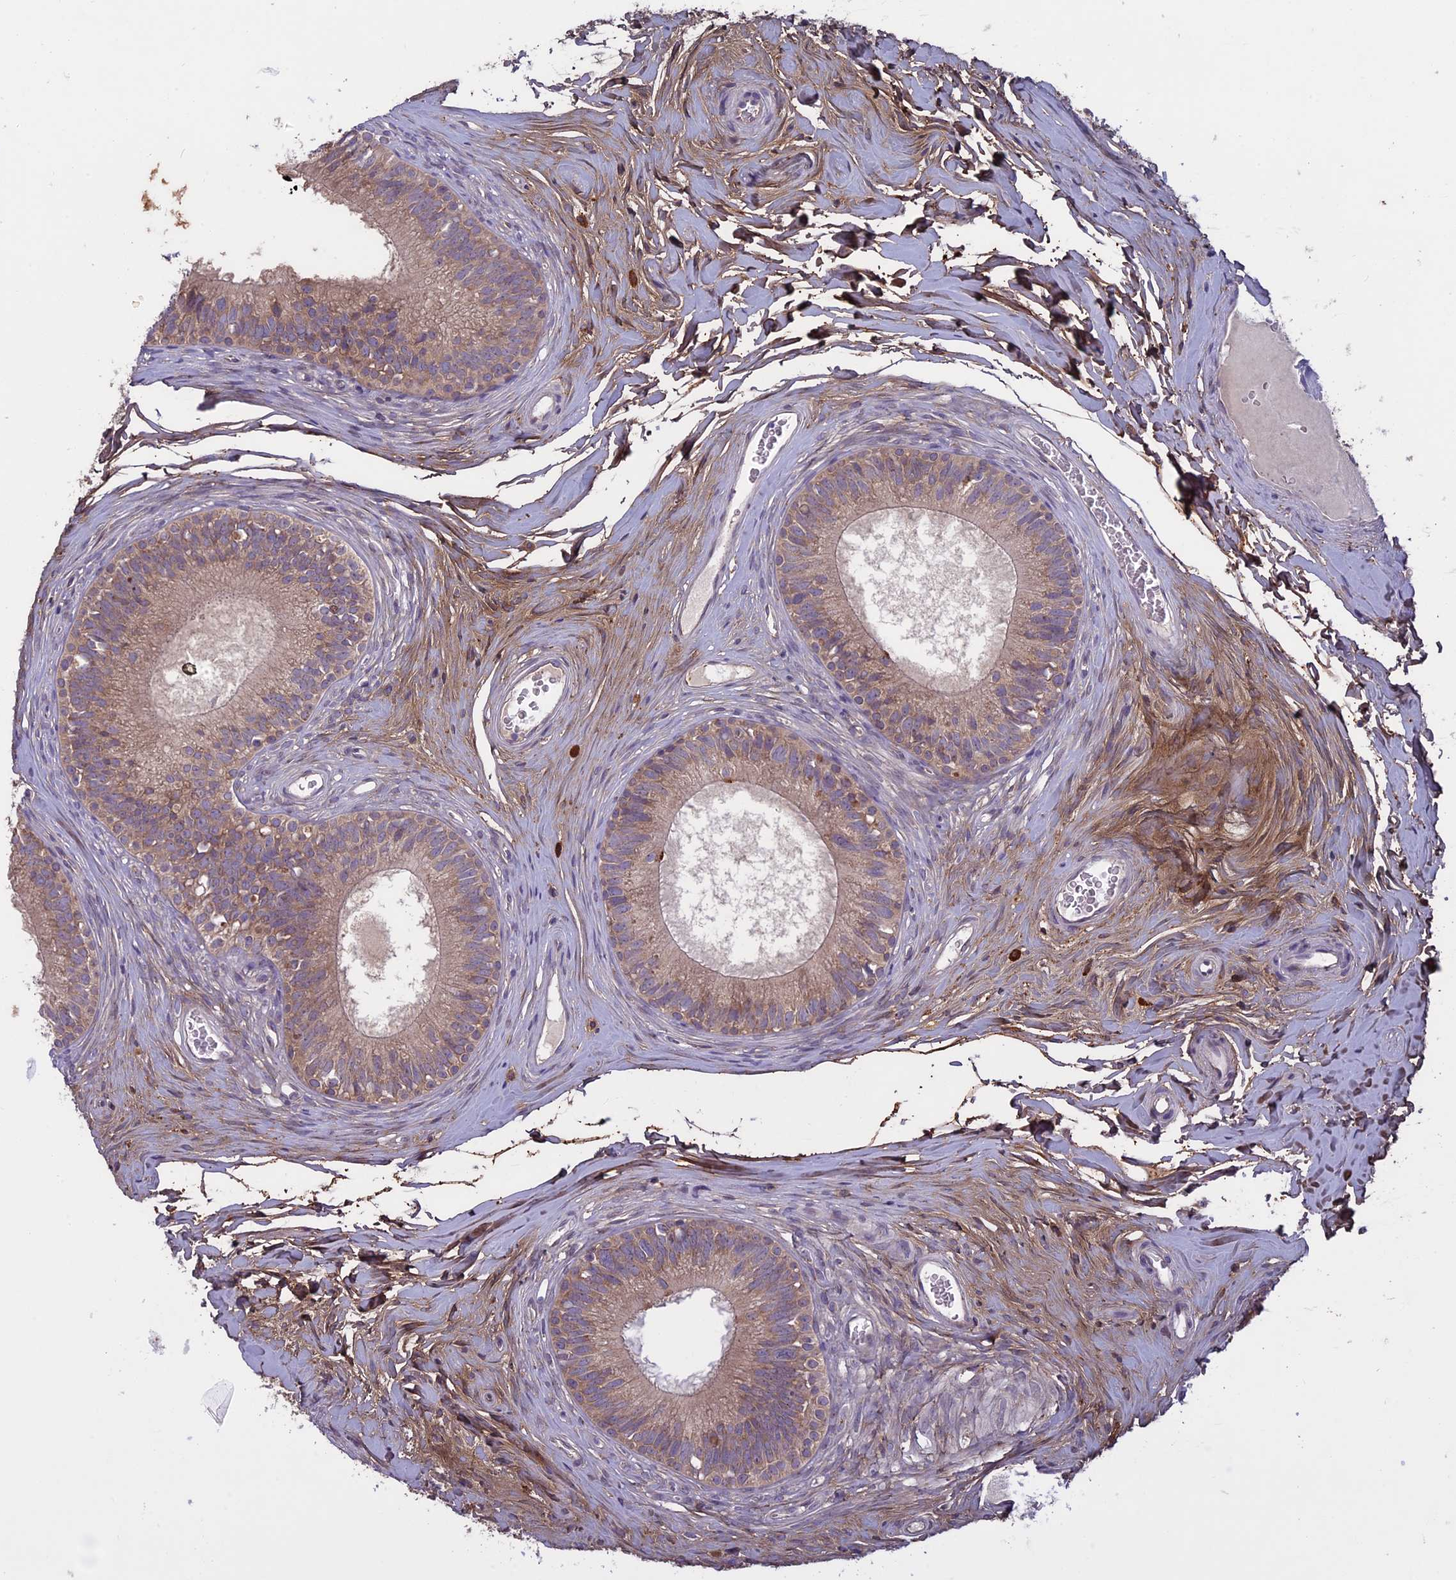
{"staining": {"intensity": "weak", "quantity": ">75%", "location": "cytoplasmic/membranous"}, "tissue": "epididymis", "cell_type": "Glandular cells", "image_type": "normal", "snomed": [{"axis": "morphology", "description": "Normal tissue, NOS"}, {"axis": "topography", "description": "Epididymis"}], "caption": "Immunohistochemistry (IHC) histopathology image of unremarkable epididymis: human epididymis stained using immunohistochemistry (IHC) exhibits low levels of weak protein expression localized specifically in the cytoplasmic/membranous of glandular cells, appearing as a cytoplasmic/membranous brown color.", "gene": "DCTN5", "patient": {"sex": "male", "age": 33}}